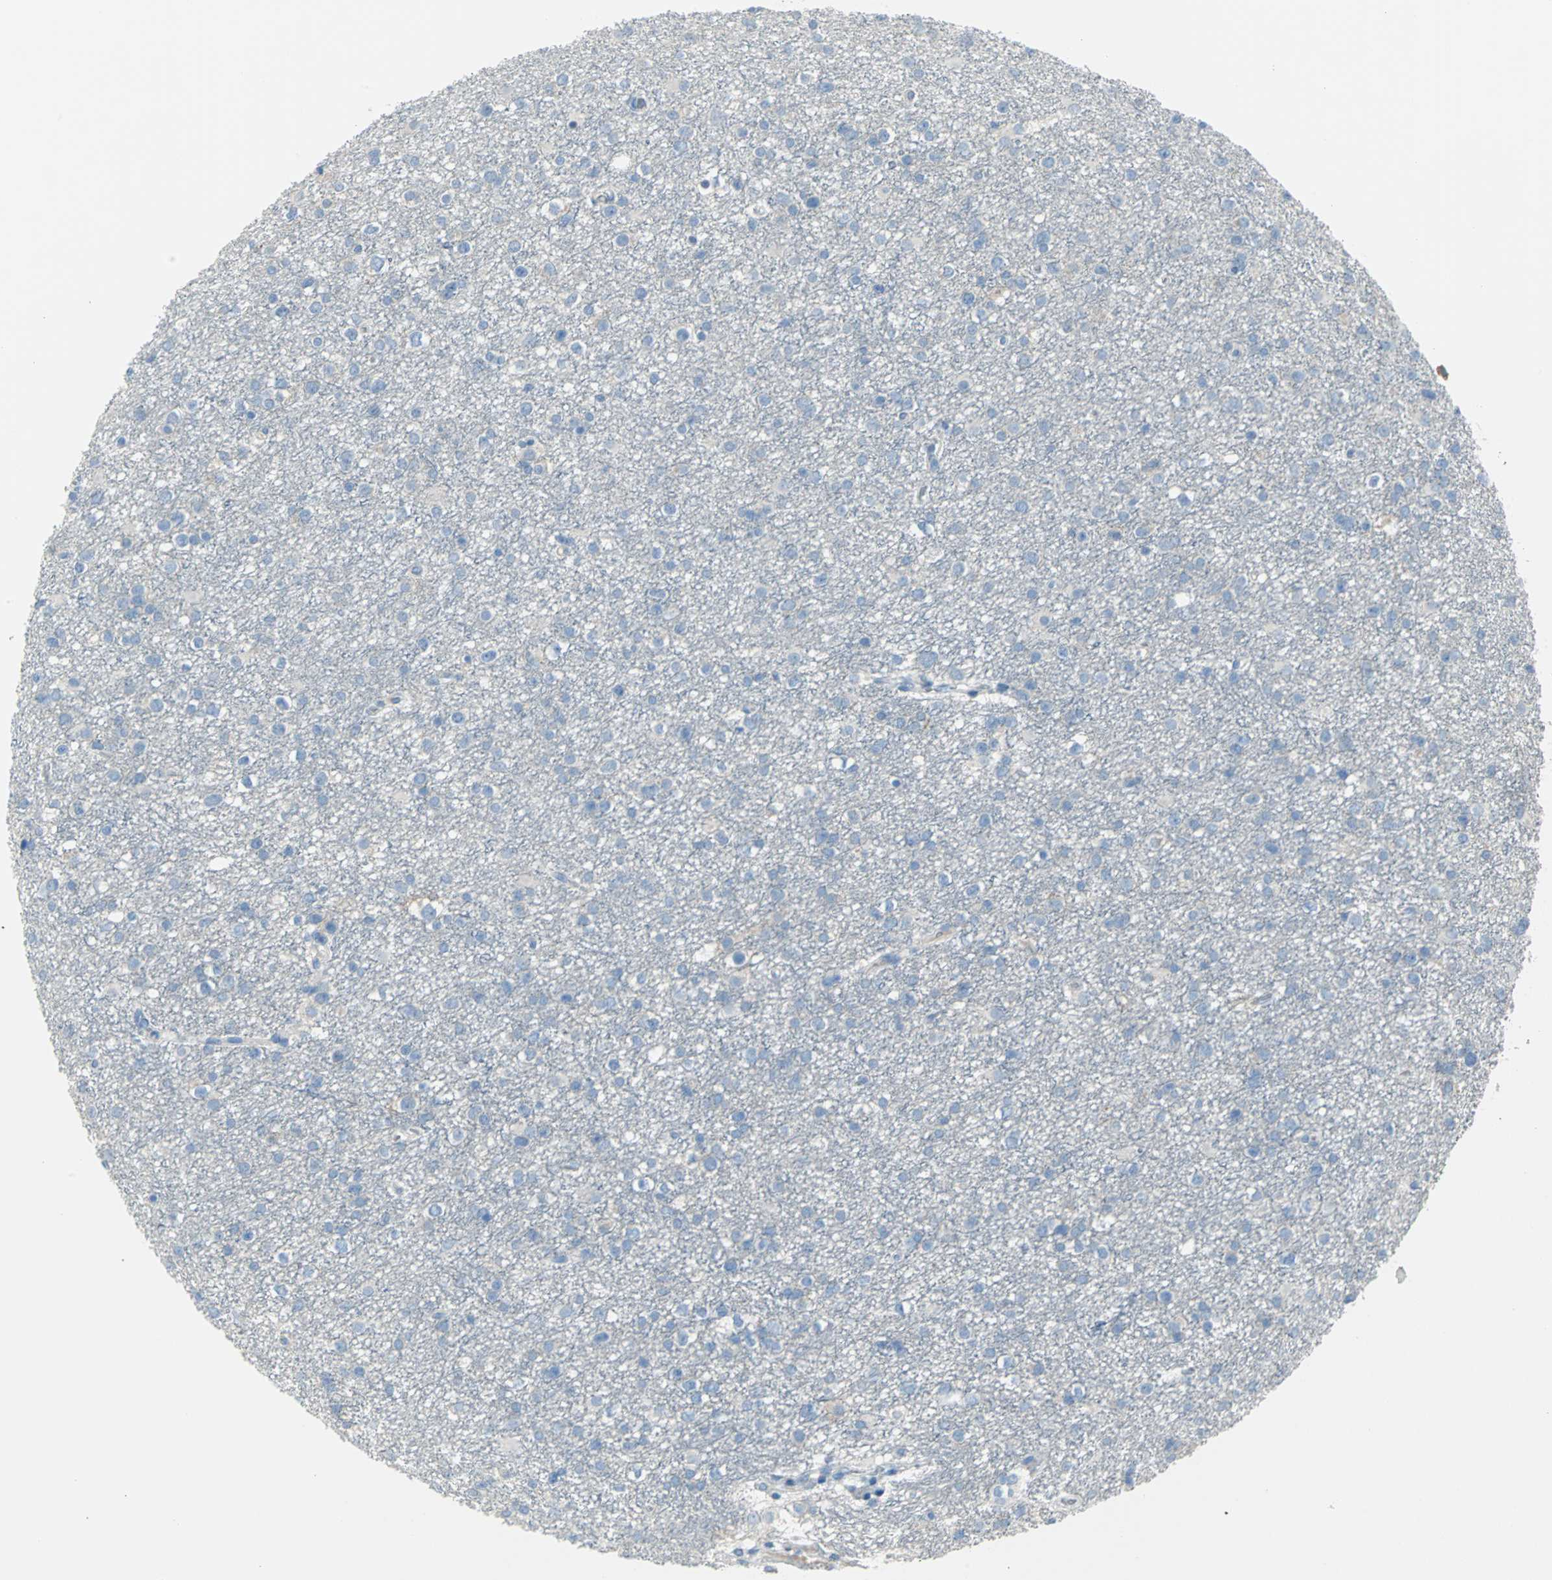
{"staining": {"intensity": "negative", "quantity": "none", "location": "none"}, "tissue": "glioma", "cell_type": "Tumor cells", "image_type": "cancer", "snomed": [{"axis": "morphology", "description": "Glioma, malignant, Low grade"}, {"axis": "topography", "description": "Brain"}], "caption": "This is a histopathology image of immunohistochemistry (IHC) staining of malignant glioma (low-grade), which shows no staining in tumor cells.", "gene": "ALOX15", "patient": {"sex": "male", "age": 42}}